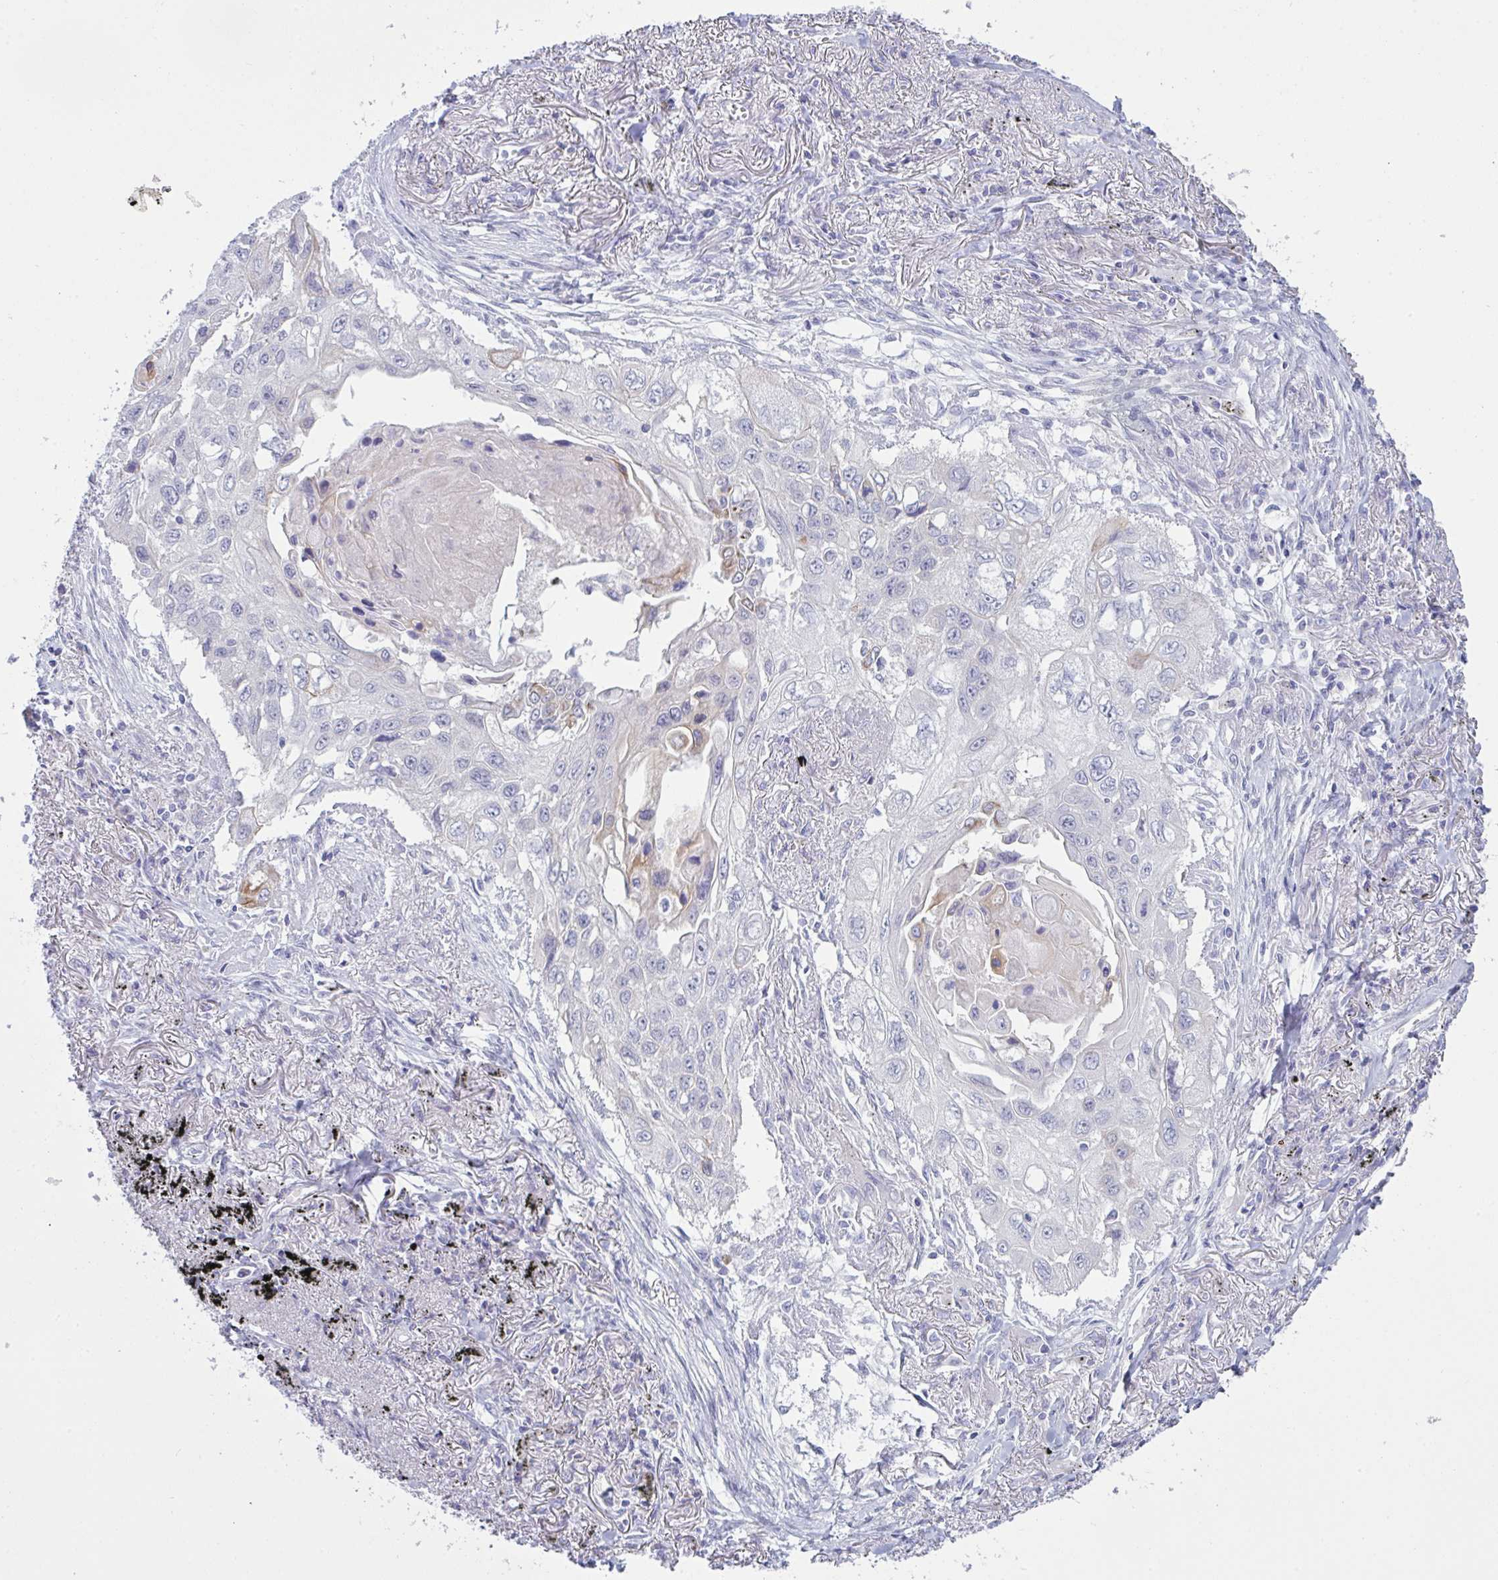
{"staining": {"intensity": "negative", "quantity": "none", "location": "none"}, "tissue": "lung cancer", "cell_type": "Tumor cells", "image_type": "cancer", "snomed": [{"axis": "morphology", "description": "Squamous cell carcinoma, NOS"}, {"axis": "topography", "description": "Lung"}], "caption": "DAB (3,3'-diaminobenzidine) immunohistochemical staining of lung cancer (squamous cell carcinoma) displays no significant staining in tumor cells. Brightfield microscopy of IHC stained with DAB (3,3'-diaminobenzidine) (brown) and hematoxylin (blue), captured at high magnification.", "gene": "TENT5D", "patient": {"sex": "male", "age": 75}}